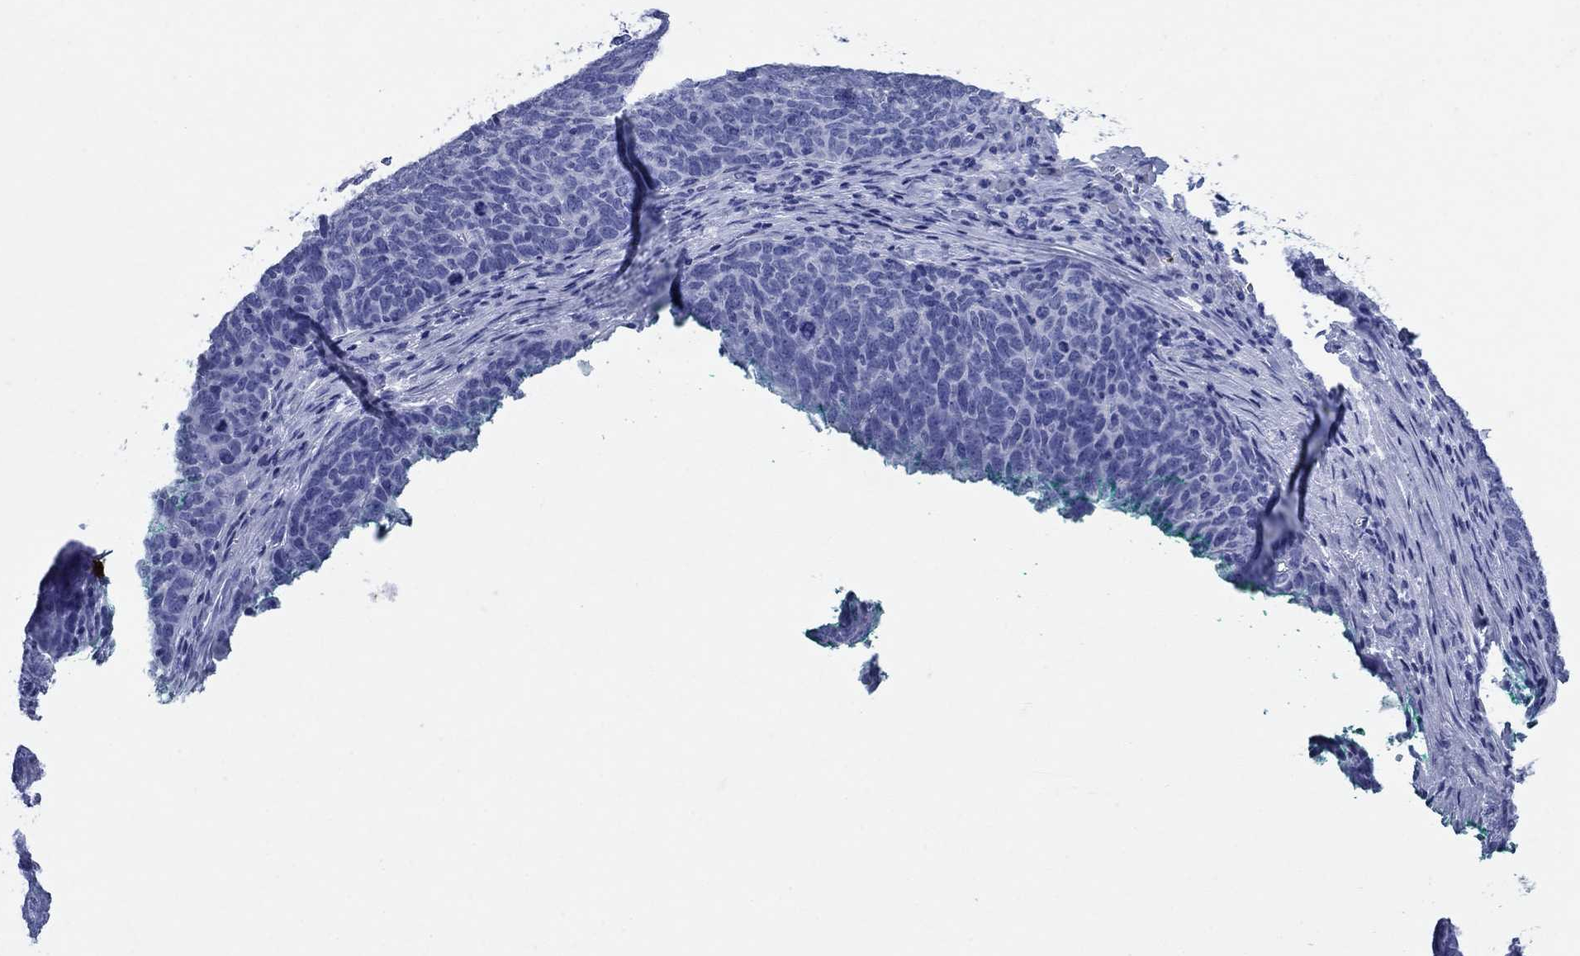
{"staining": {"intensity": "negative", "quantity": "none", "location": "none"}, "tissue": "skin cancer", "cell_type": "Tumor cells", "image_type": "cancer", "snomed": [{"axis": "morphology", "description": "Squamous cell carcinoma, NOS"}, {"axis": "topography", "description": "Skin"}, {"axis": "topography", "description": "Anal"}], "caption": "The image demonstrates no staining of tumor cells in squamous cell carcinoma (skin).", "gene": "AZU1", "patient": {"sex": "female", "age": 51}}